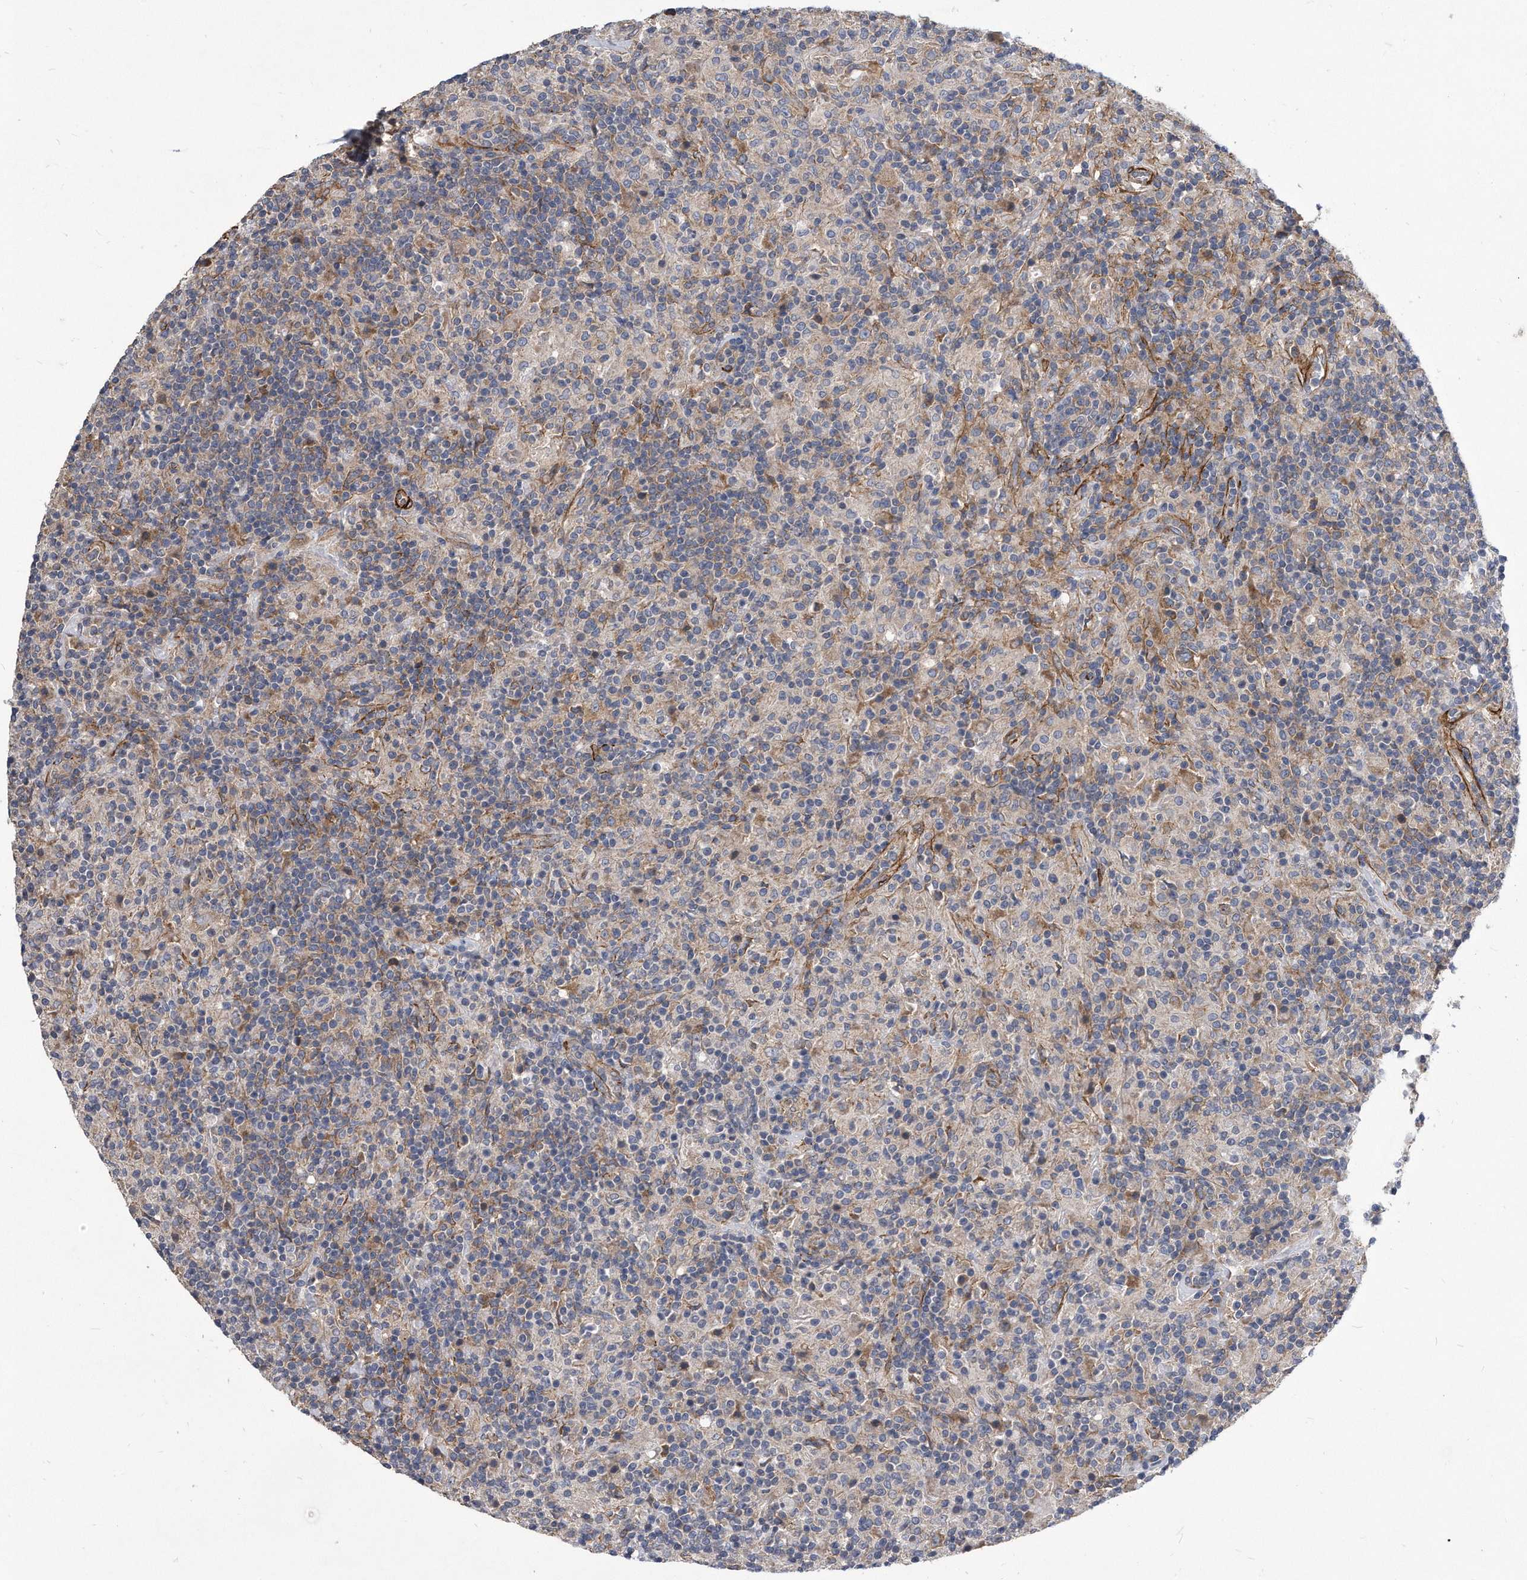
{"staining": {"intensity": "negative", "quantity": "none", "location": "none"}, "tissue": "lymphoma", "cell_type": "Tumor cells", "image_type": "cancer", "snomed": [{"axis": "morphology", "description": "Hodgkin's disease, NOS"}, {"axis": "topography", "description": "Lymph node"}], "caption": "This is a image of IHC staining of Hodgkin's disease, which shows no staining in tumor cells. Brightfield microscopy of immunohistochemistry (IHC) stained with DAB (brown) and hematoxylin (blue), captured at high magnification.", "gene": "EIF2B4", "patient": {"sex": "male", "age": 70}}